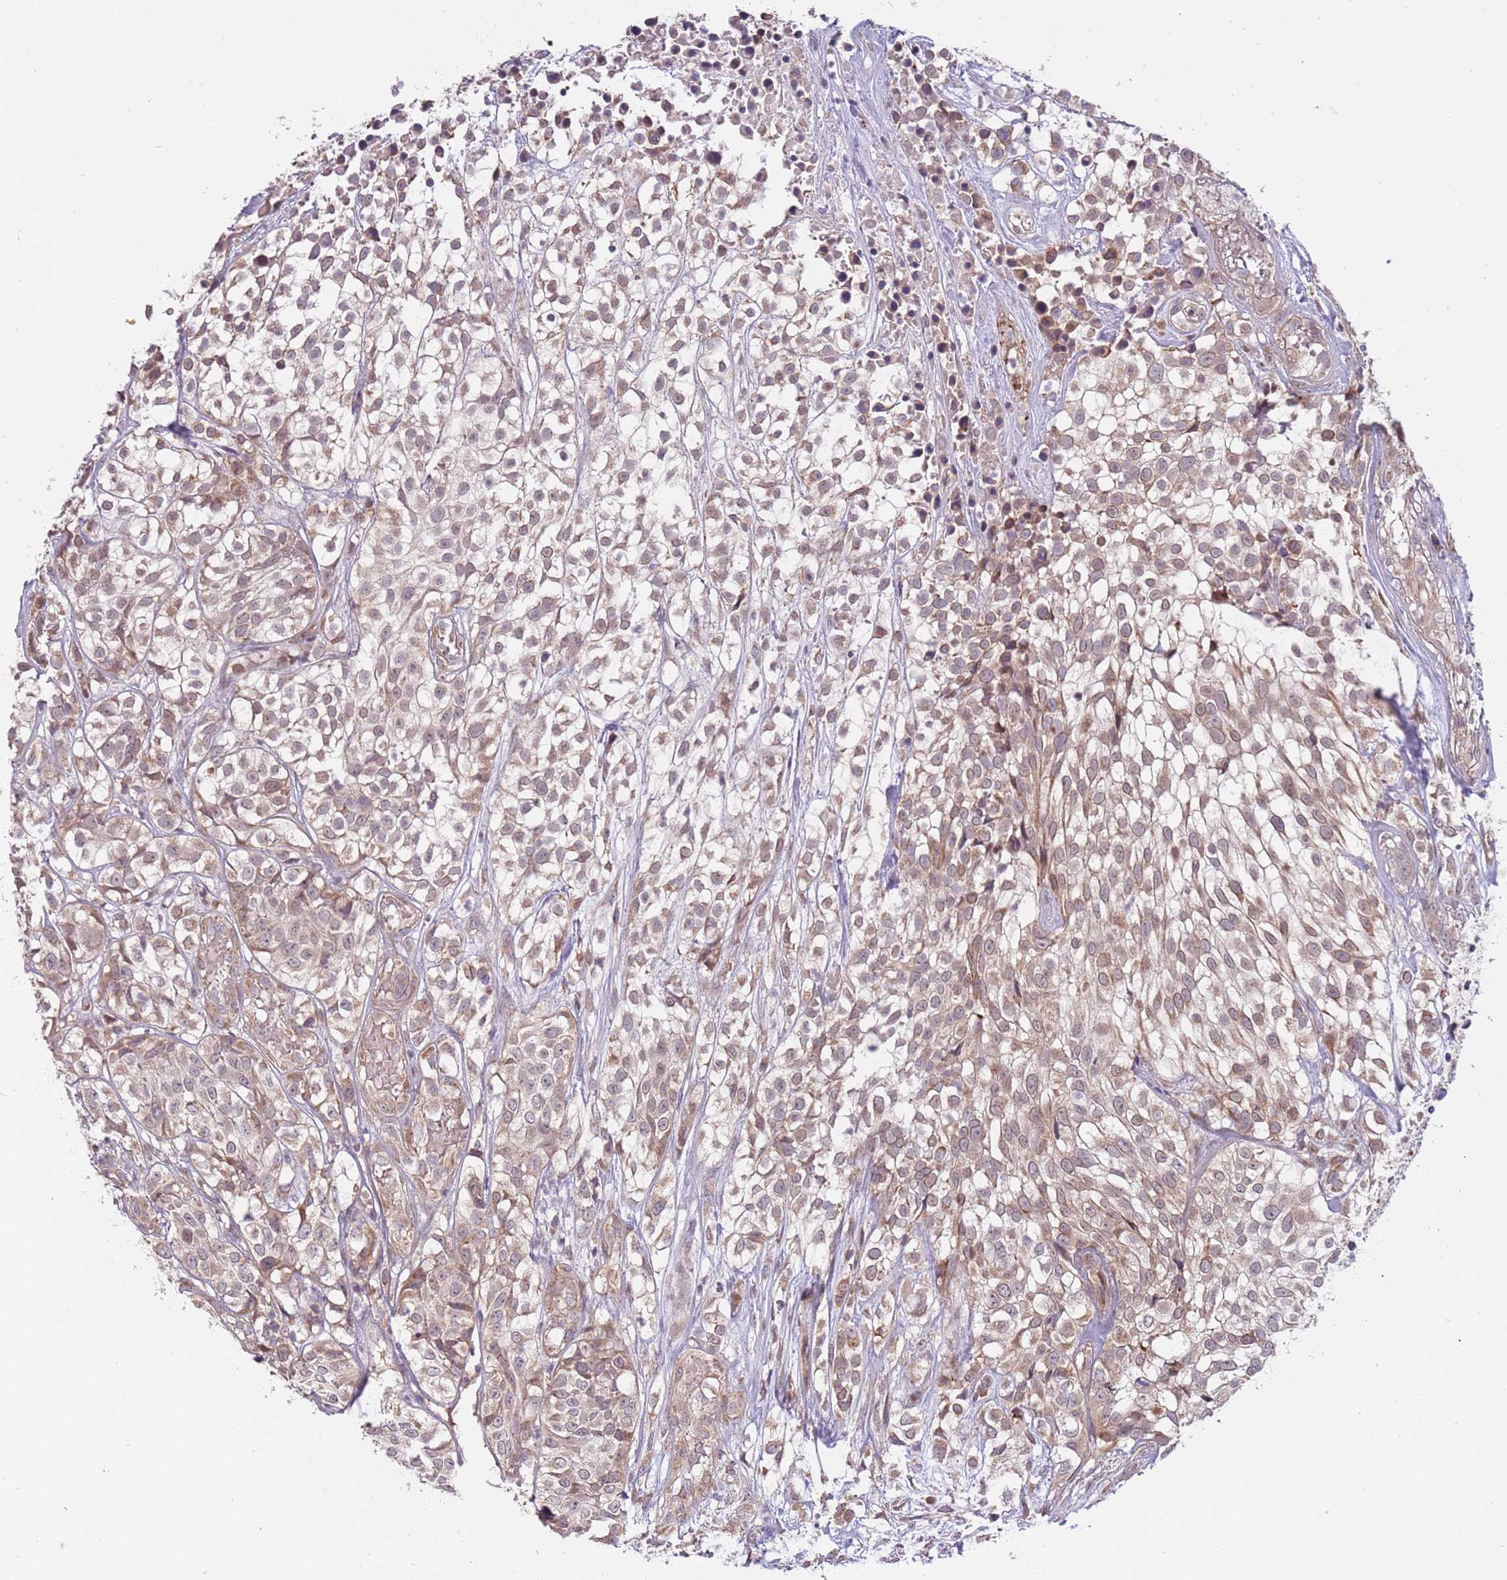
{"staining": {"intensity": "moderate", "quantity": "25%-75%", "location": "cytoplasmic/membranous"}, "tissue": "urothelial cancer", "cell_type": "Tumor cells", "image_type": "cancer", "snomed": [{"axis": "morphology", "description": "Urothelial carcinoma, High grade"}, {"axis": "topography", "description": "Urinary bladder"}], "caption": "This image shows immunohistochemistry (IHC) staining of urothelial cancer, with medium moderate cytoplasmic/membranous positivity in approximately 25%-75% of tumor cells.", "gene": "RNF181", "patient": {"sex": "male", "age": 56}}